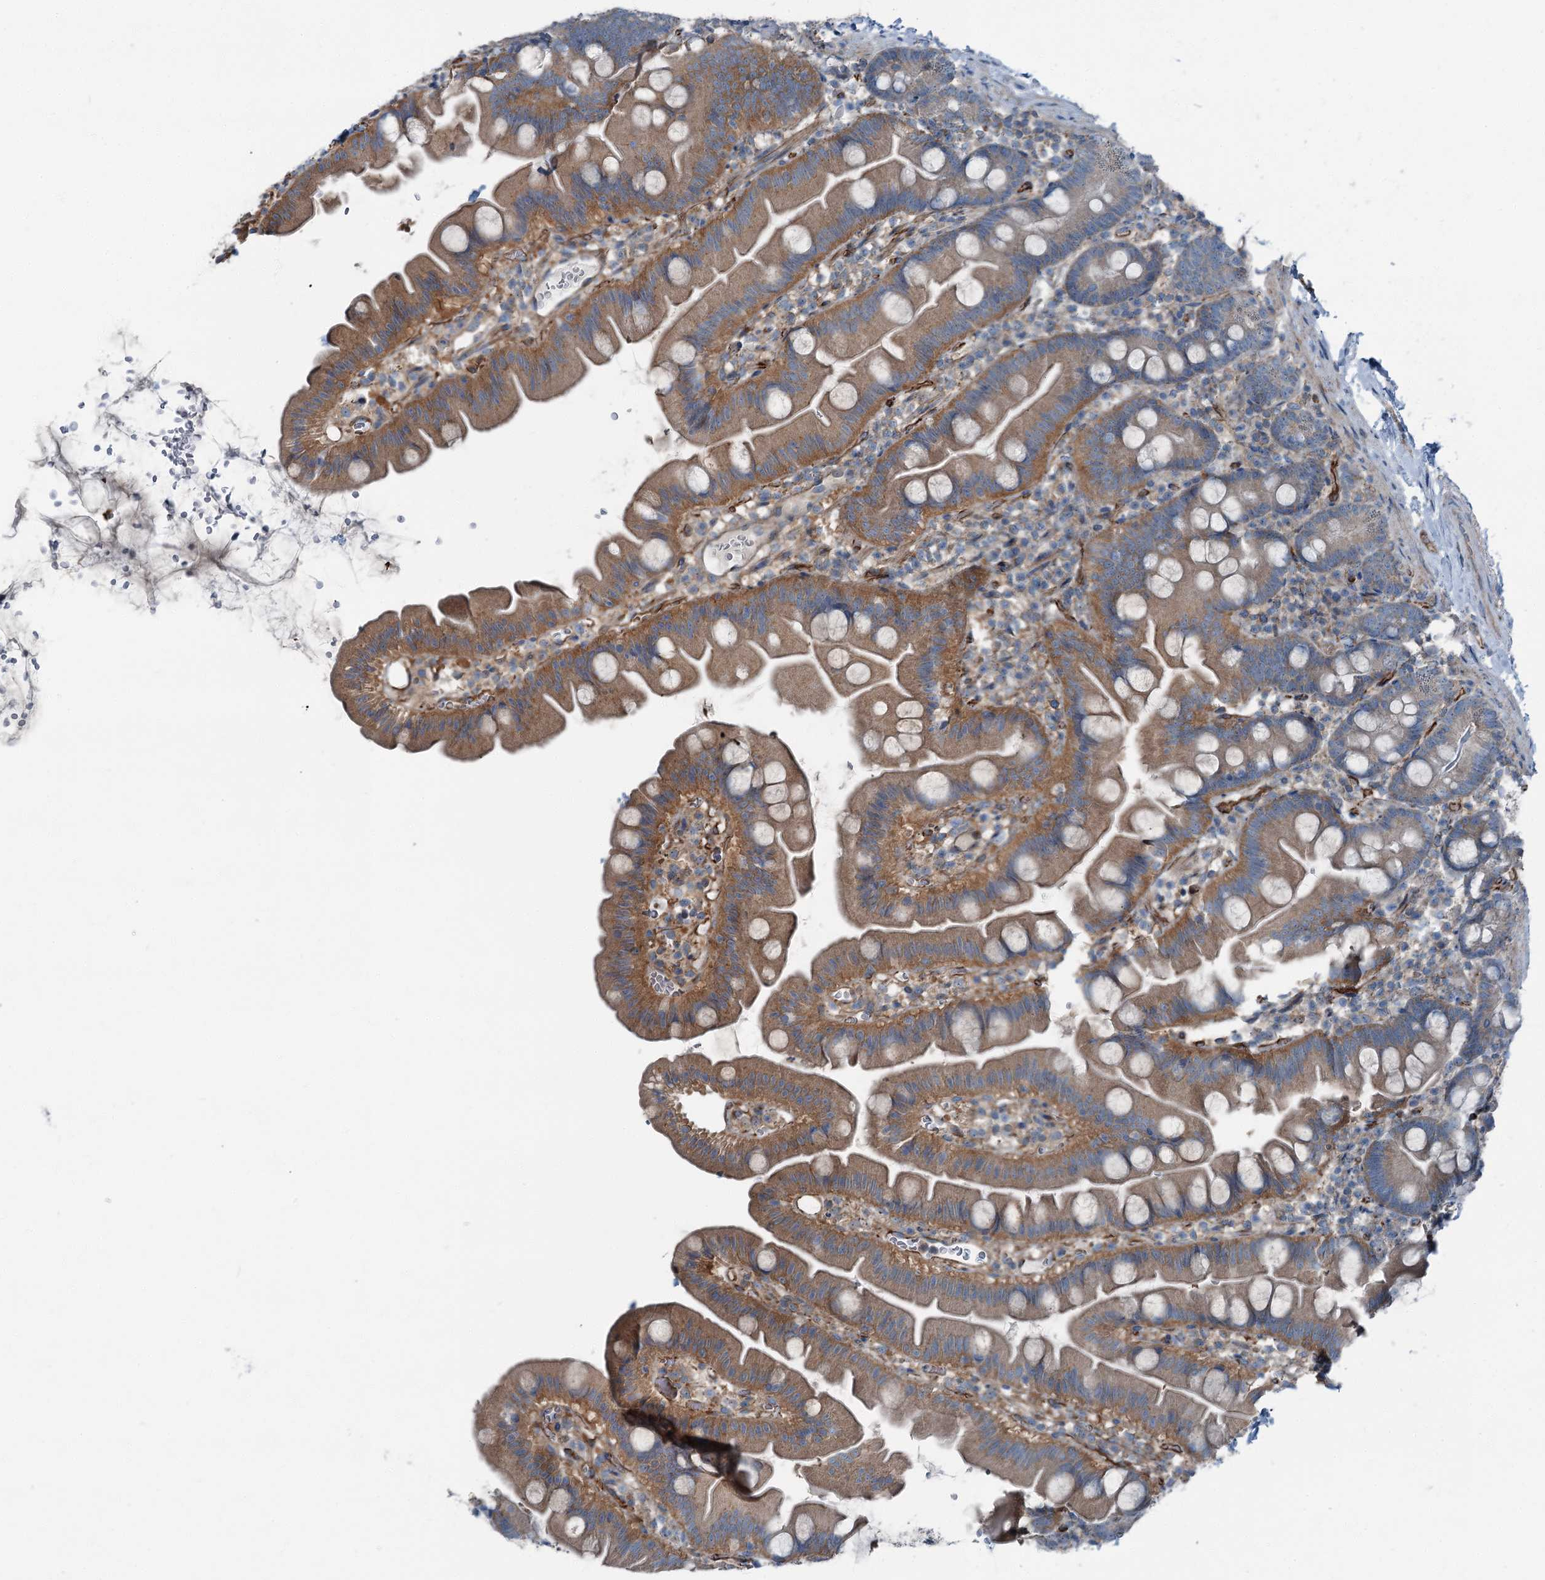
{"staining": {"intensity": "moderate", "quantity": "25%-75%", "location": "cytoplasmic/membranous"}, "tissue": "small intestine", "cell_type": "Glandular cells", "image_type": "normal", "snomed": [{"axis": "morphology", "description": "Normal tissue, NOS"}, {"axis": "topography", "description": "Small intestine"}], "caption": "Approximately 25%-75% of glandular cells in unremarkable small intestine reveal moderate cytoplasmic/membranous protein expression as visualized by brown immunohistochemical staining.", "gene": "AXL", "patient": {"sex": "female", "age": 68}}